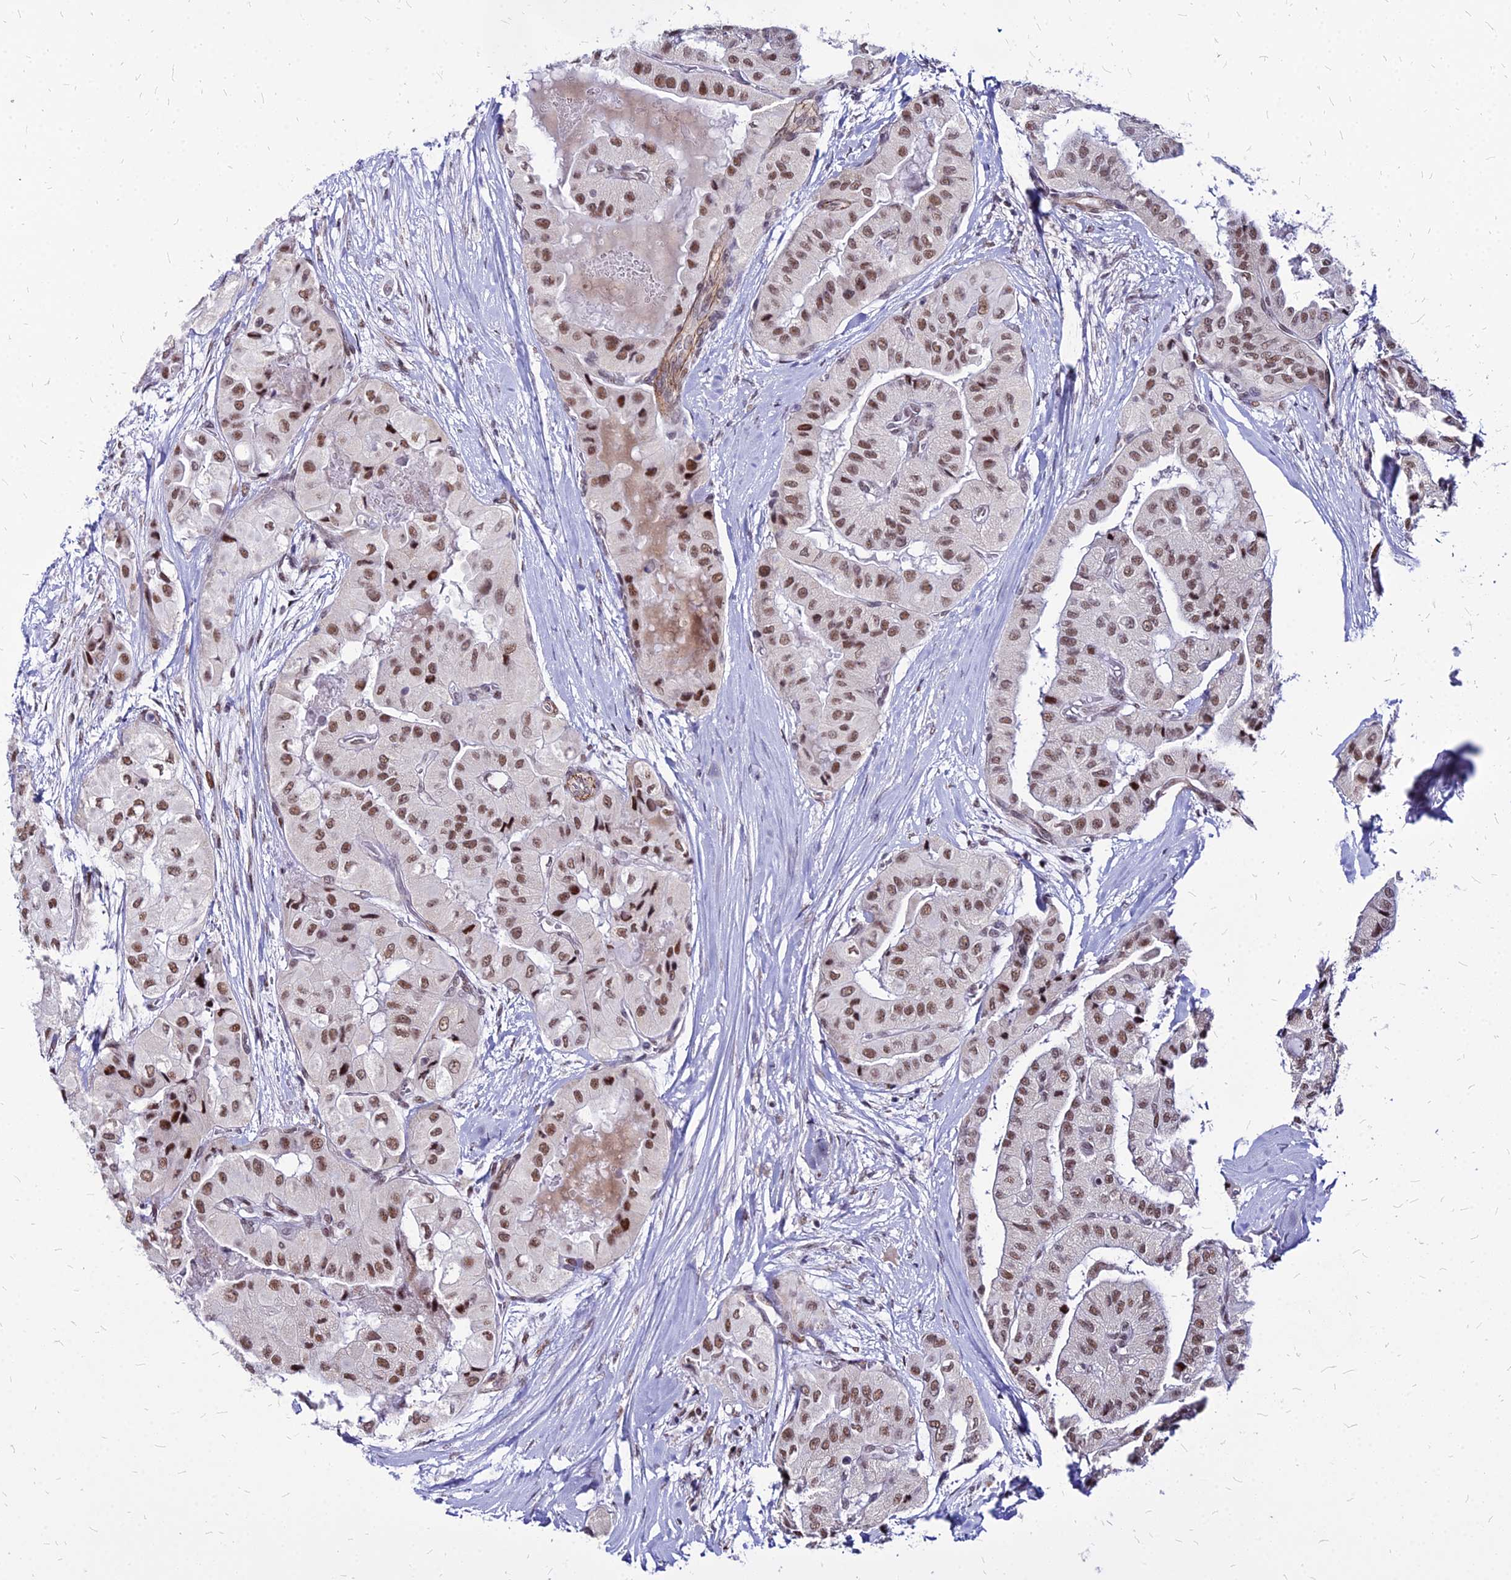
{"staining": {"intensity": "moderate", "quantity": ">75%", "location": "nuclear"}, "tissue": "thyroid cancer", "cell_type": "Tumor cells", "image_type": "cancer", "snomed": [{"axis": "morphology", "description": "Papillary adenocarcinoma, NOS"}, {"axis": "topography", "description": "Thyroid gland"}], "caption": "Immunohistochemistry (IHC) staining of thyroid papillary adenocarcinoma, which exhibits medium levels of moderate nuclear expression in about >75% of tumor cells indicating moderate nuclear protein staining. The staining was performed using DAB (3,3'-diaminobenzidine) (brown) for protein detection and nuclei were counterstained in hematoxylin (blue).", "gene": "FDX2", "patient": {"sex": "female", "age": 59}}